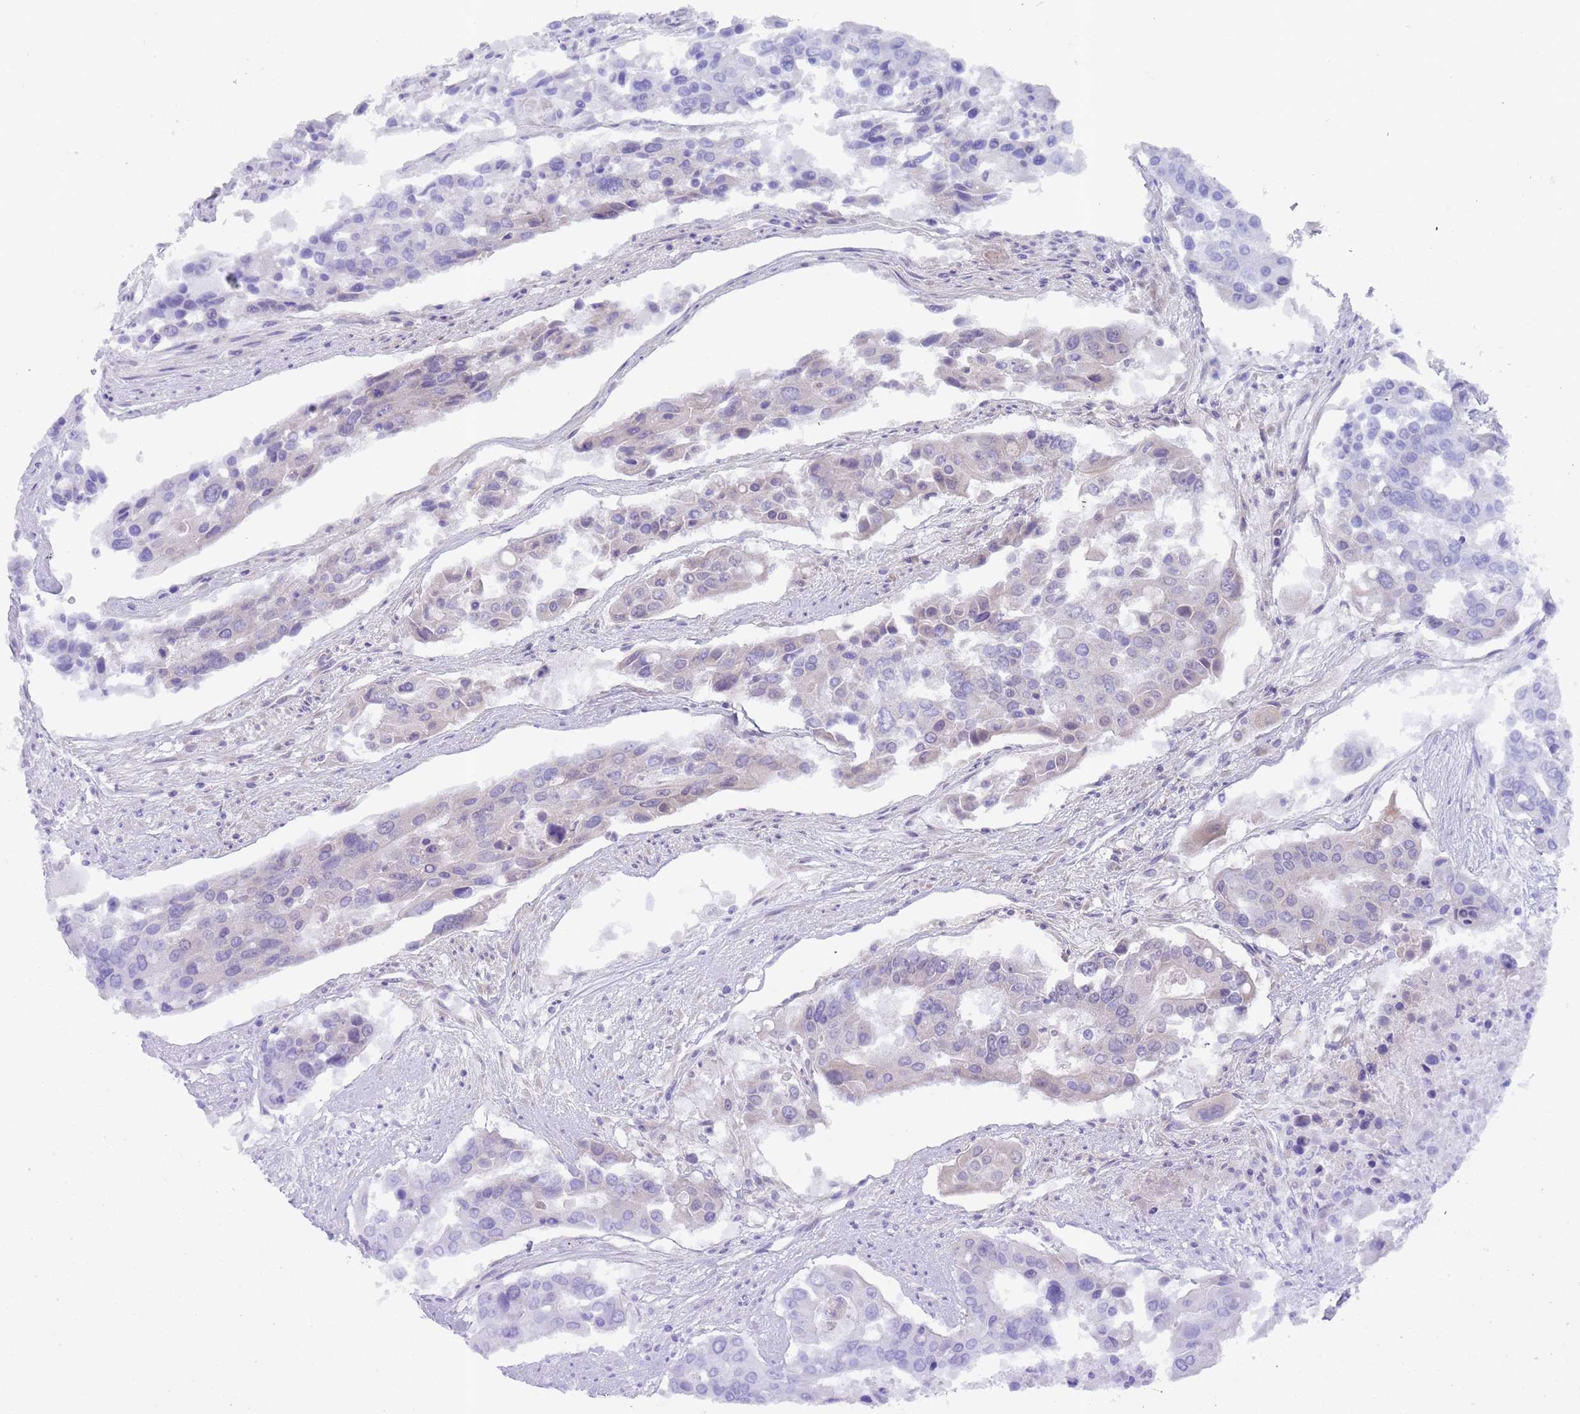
{"staining": {"intensity": "negative", "quantity": "none", "location": "none"}, "tissue": "colorectal cancer", "cell_type": "Tumor cells", "image_type": "cancer", "snomed": [{"axis": "morphology", "description": "Adenocarcinoma, NOS"}, {"axis": "topography", "description": "Colon"}], "caption": "Tumor cells show no significant expression in colorectal adenocarcinoma.", "gene": "PRAC1", "patient": {"sex": "male", "age": 77}}